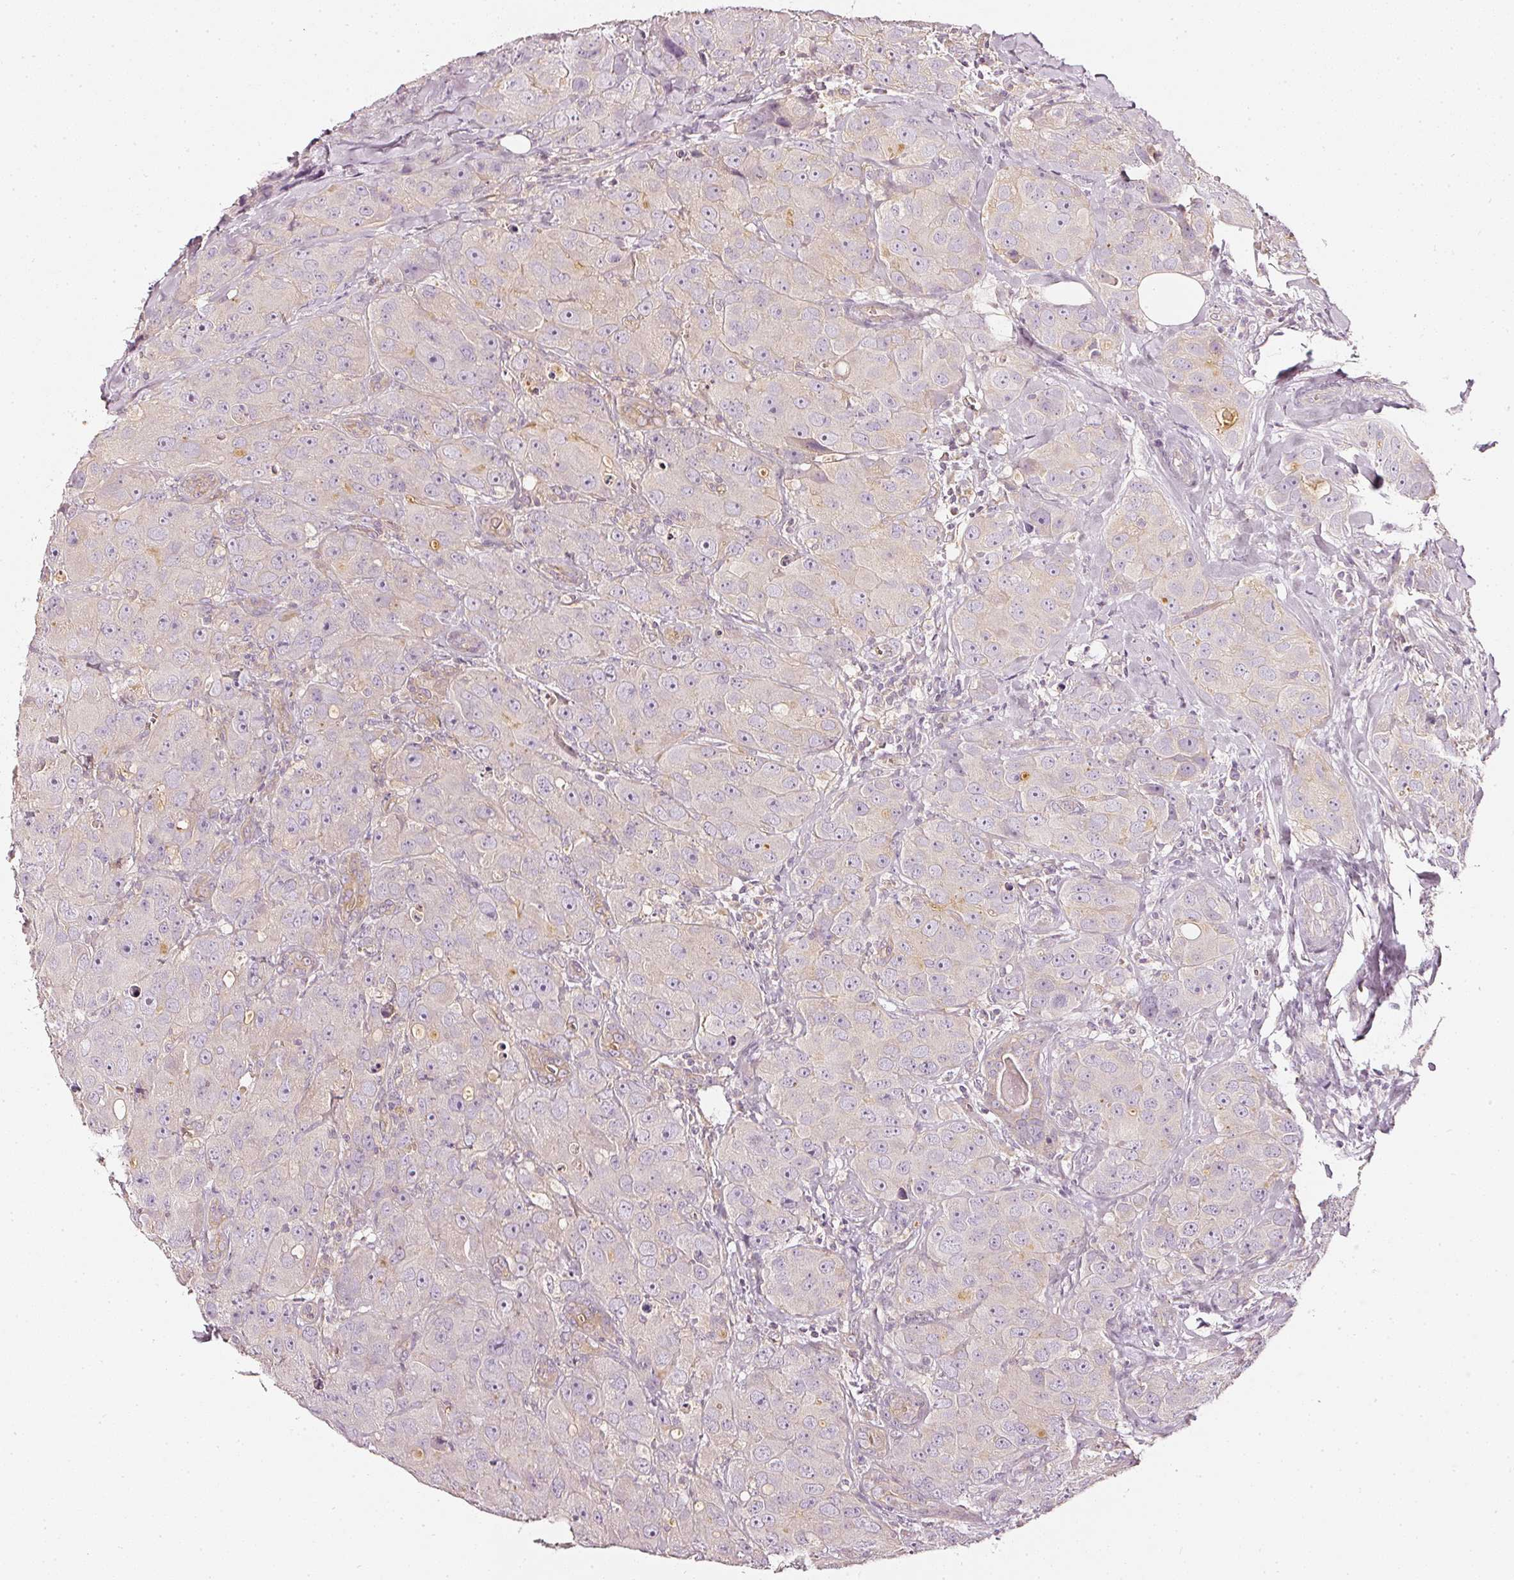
{"staining": {"intensity": "weak", "quantity": "<25%", "location": "cytoplasmic/membranous"}, "tissue": "breast cancer", "cell_type": "Tumor cells", "image_type": "cancer", "snomed": [{"axis": "morphology", "description": "Duct carcinoma"}, {"axis": "topography", "description": "Breast"}], "caption": "Immunohistochemical staining of human breast intraductal carcinoma exhibits no significant positivity in tumor cells. (DAB (3,3'-diaminobenzidine) immunohistochemistry (IHC) visualized using brightfield microscopy, high magnification).", "gene": "CNP", "patient": {"sex": "female", "age": 43}}